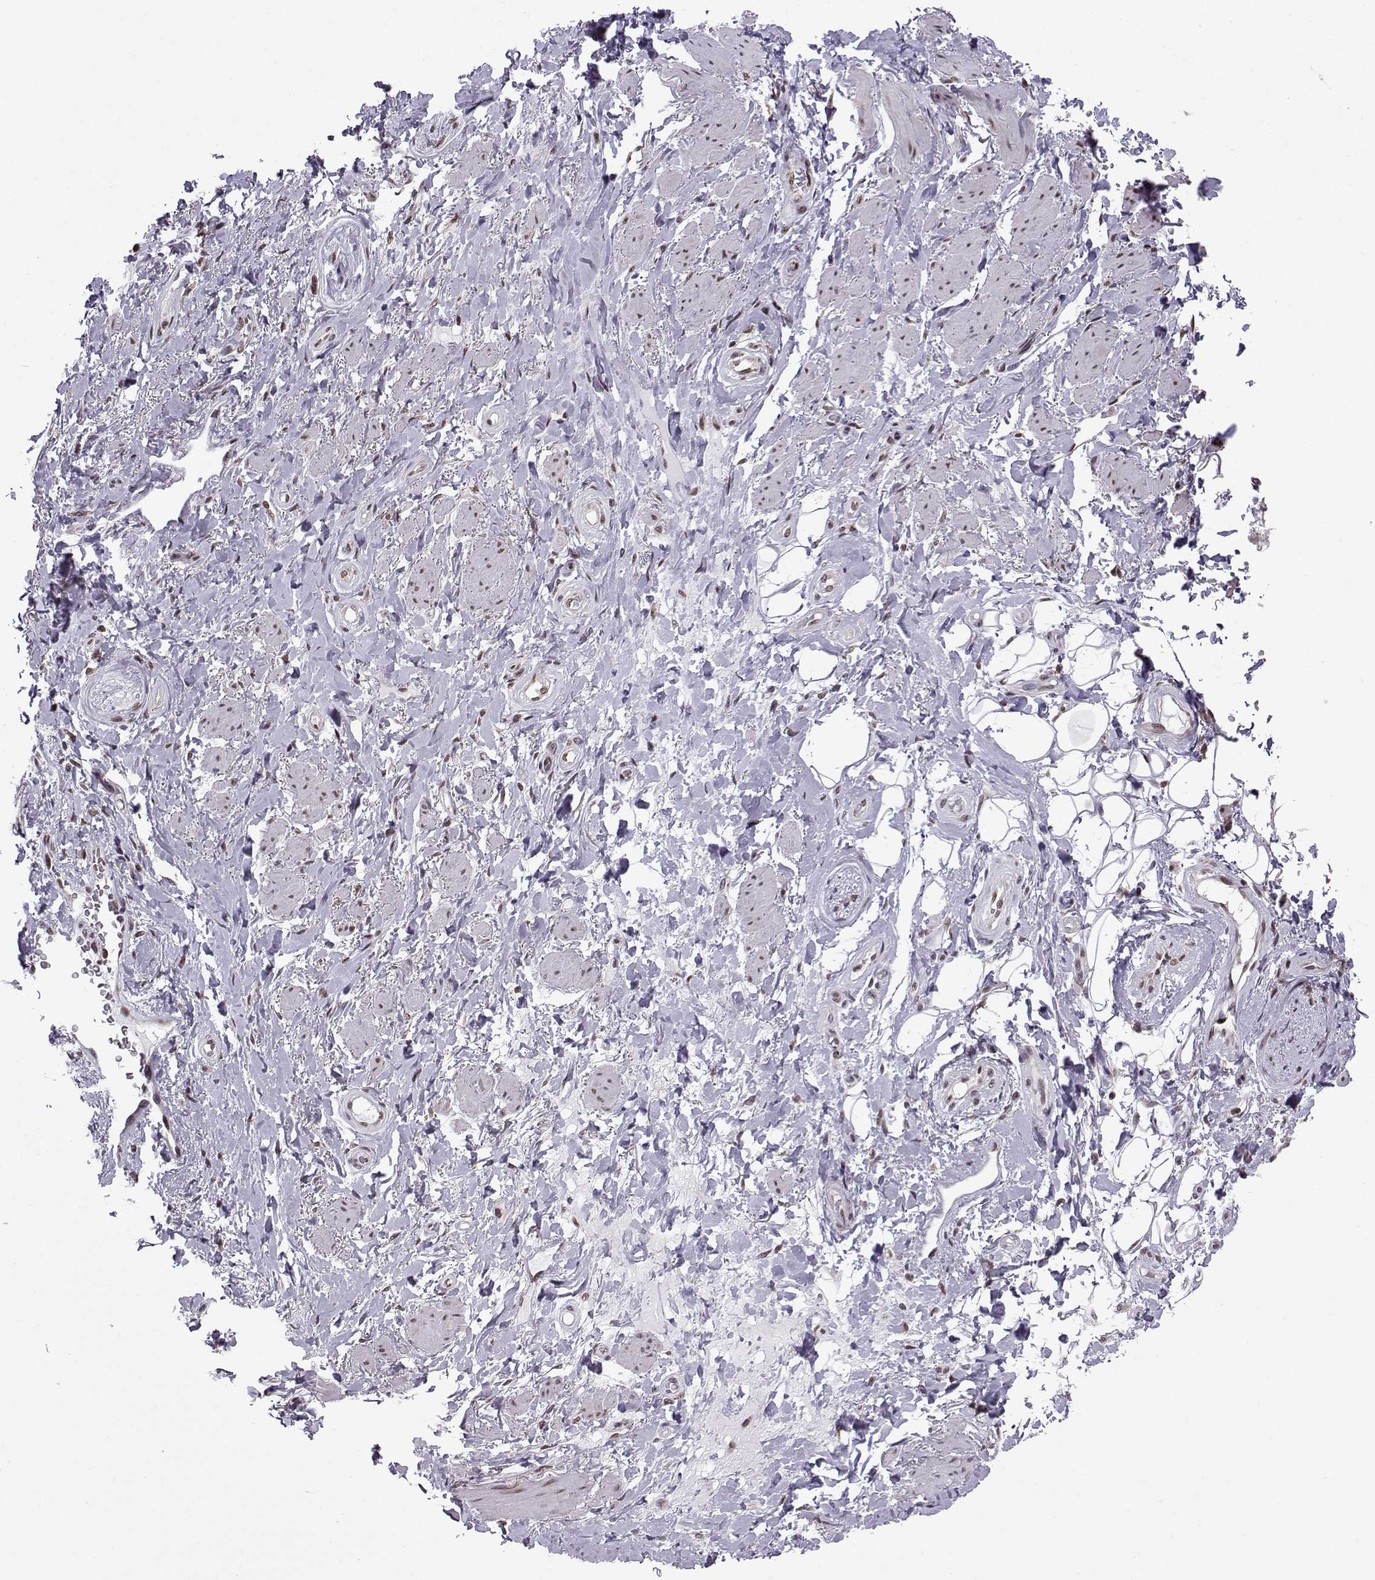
{"staining": {"intensity": "negative", "quantity": "none", "location": "none"}, "tissue": "adipose tissue", "cell_type": "Adipocytes", "image_type": "normal", "snomed": [{"axis": "morphology", "description": "Normal tissue, NOS"}, {"axis": "topography", "description": "Anal"}, {"axis": "topography", "description": "Peripheral nerve tissue"}], "caption": "Adipocytes are negative for protein expression in unremarkable human adipose tissue. The staining was performed using DAB (3,3'-diaminobenzidine) to visualize the protein expression in brown, while the nuclei were stained in blue with hematoxylin (Magnification: 20x).", "gene": "EZH1", "patient": {"sex": "male", "age": 53}}